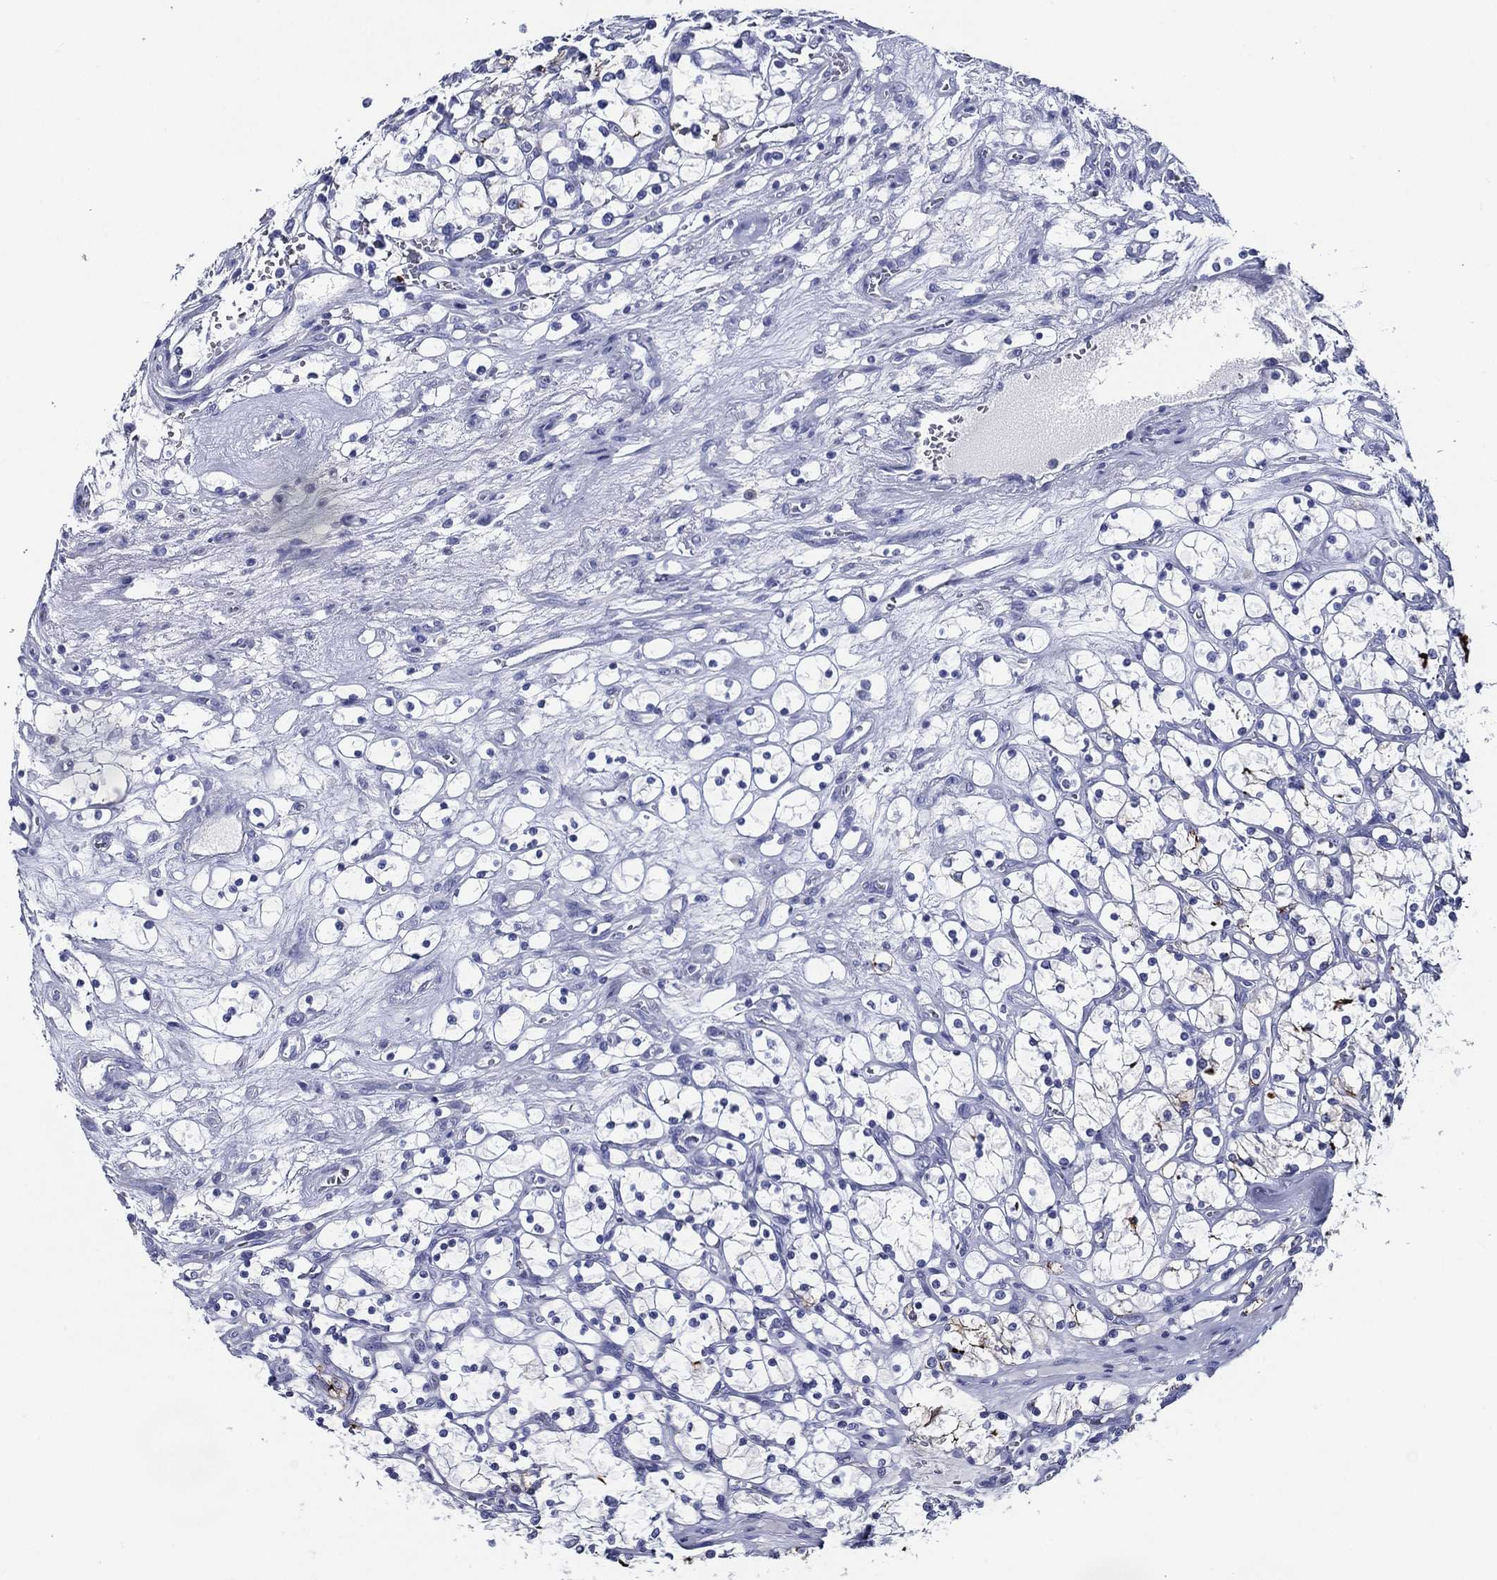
{"staining": {"intensity": "strong", "quantity": "<25%", "location": "cytoplasmic/membranous"}, "tissue": "renal cancer", "cell_type": "Tumor cells", "image_type": "cancer", "snomed": [{"axis": "morphology", "description": "Adenocarcinoma, NOS"}, {"axis": "topography", "description": "Kidney"}], "caption": "Renal adenocarcinoma stained with DAB (3,3'-diaminobenzidine) IHC shows medium levels of strong cytoplasmic/membranous staining in approximately <25% of tumor cells.", "gene": "ACE2", "patient": {"sex": "female", "age": 69}}